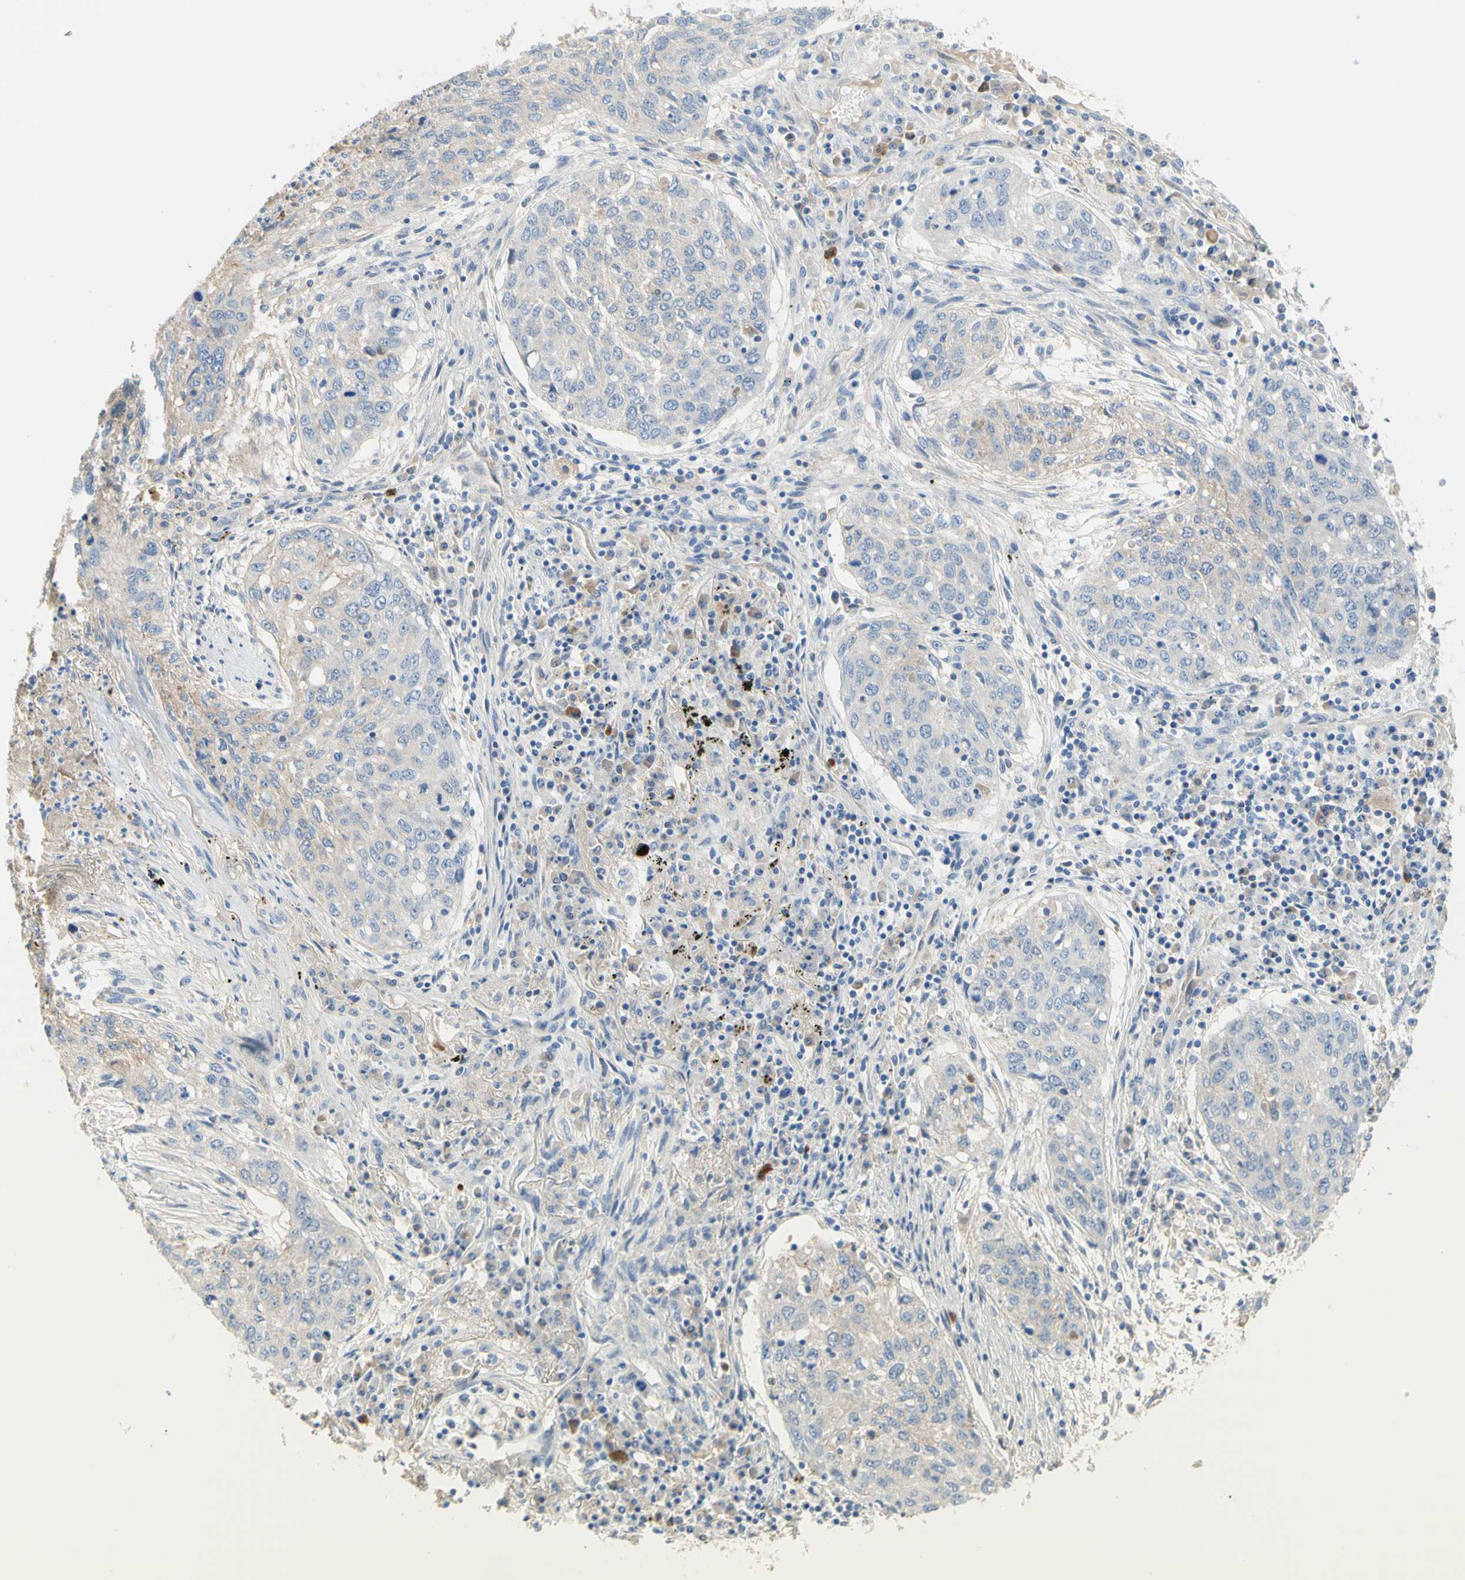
{"staining": {"intensity": "weak", "quantity": "25%-75%", "location": "cytoplasmic/membranous"}, "tissue": "lung cancer", "cell_type": "Tumor cells", "image_type": "cancer", "snomed": [{"axis": "morphology", "description": "Squamous cell carcinoma, NOS"}, {"axis": "topography", "description": "Lung"}], "caption": "Lung cancer (squamous cell carcinoma) stained with immunohistochemistry (IHC) reveals weak cytoplasmic/membranous staining in approximately 25%-75% of tumor cells.", "gene": "NECTIN4", "patient": {"sex": "female", "age": 63}}